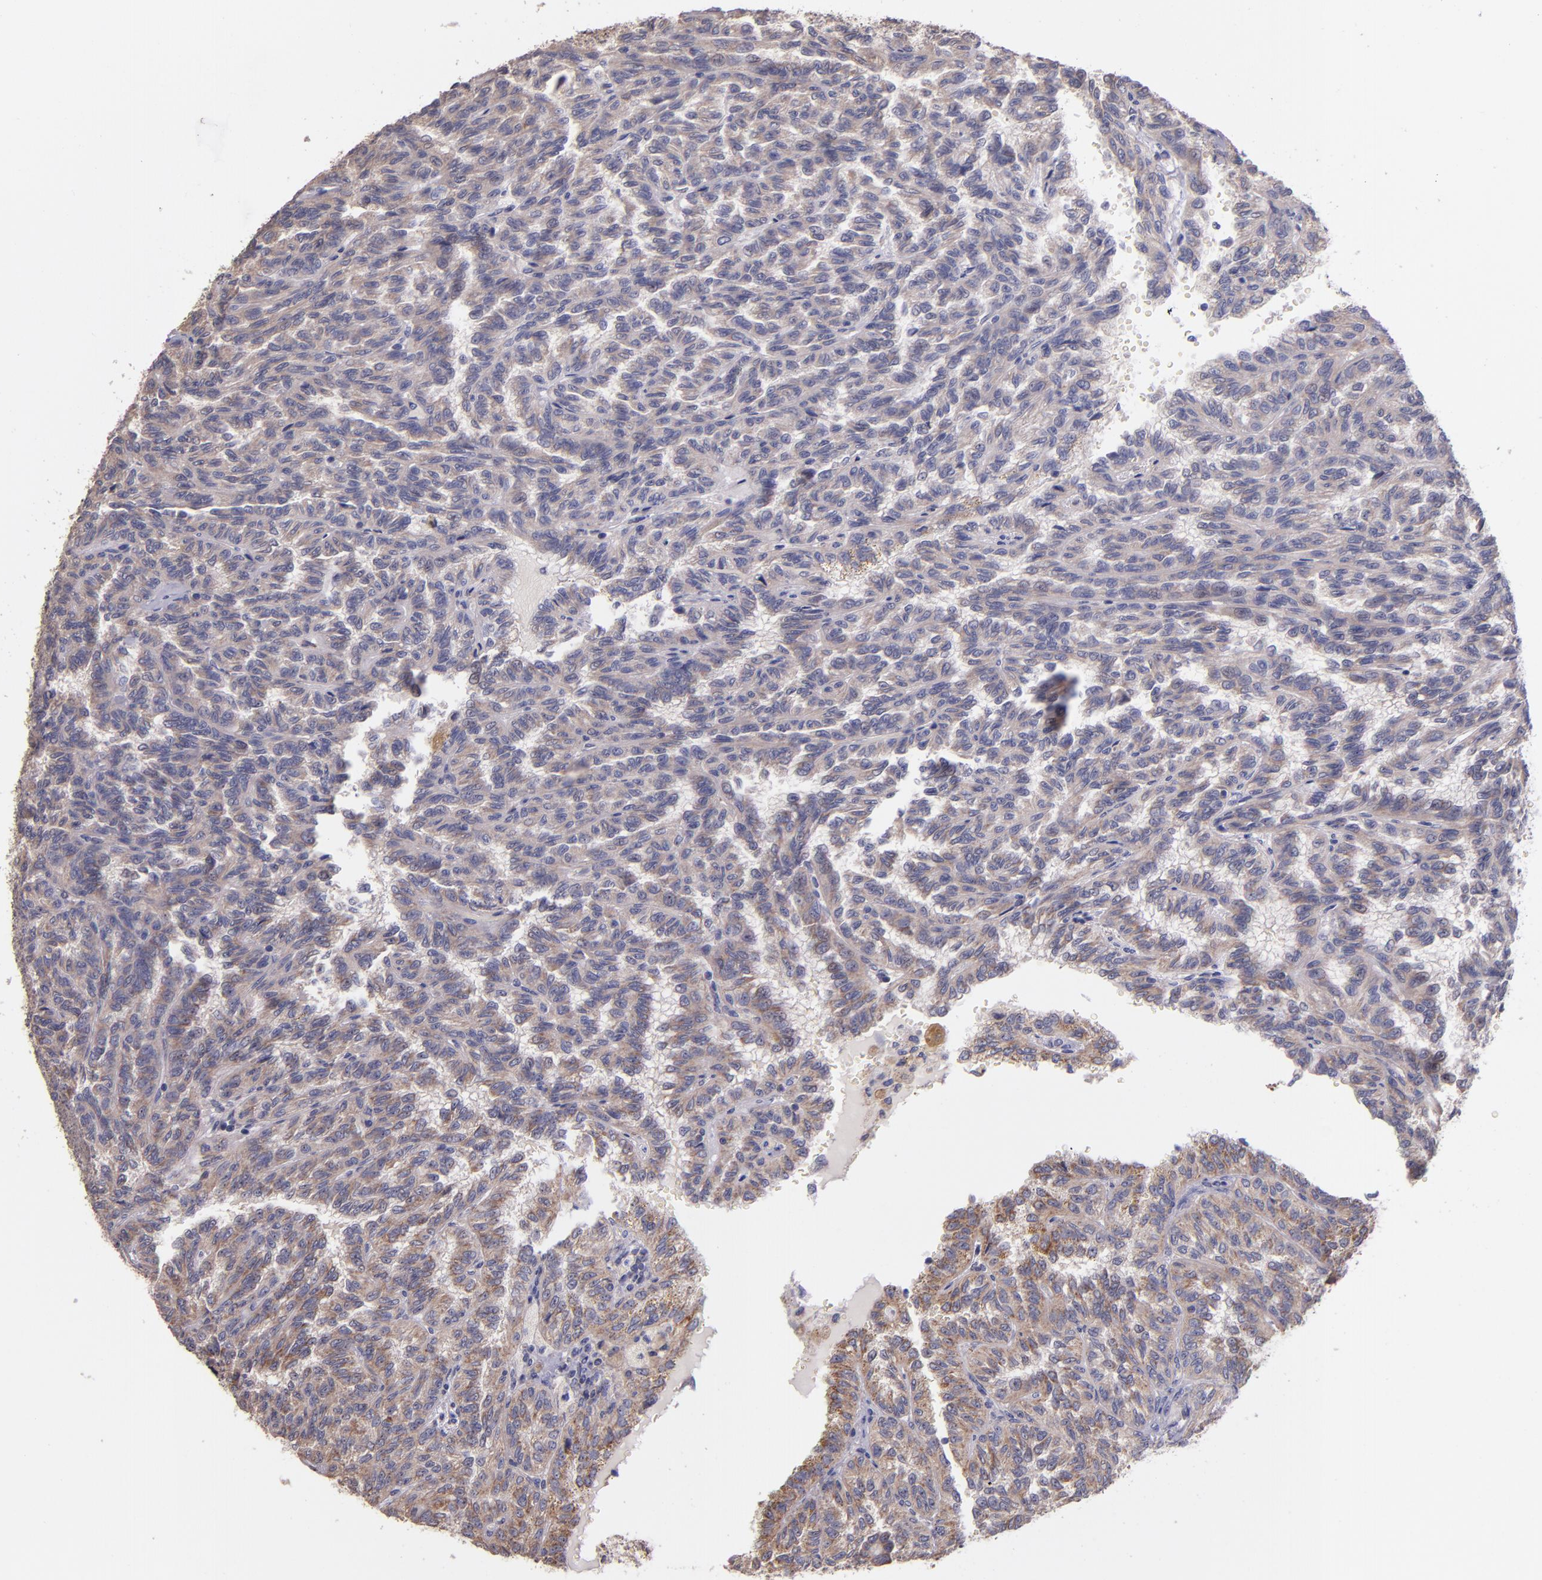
{"staining": {"intensity": "moderate", "quantity": ">75%", "location": "cytoplasmic/membranous"}, "tissue": "renal cancer", "cell_type": "Tumor cells", "image_type": "cancer", "snomed": [{"axis": "morphology", "description": "Inflammation, NOS"}, {"axis": "morphology", "description": "Adenocarcinoma, NOS"}, {"axis": "topography", "description": "Kidney"}], "caption": "Protein expression by IHC exhibits moderate cytoplasmic/membranous expression in about >75% of tumor cells in renal cancer.", "gene": "SHC1", "patient": {"sex": "male", "age": 68}}